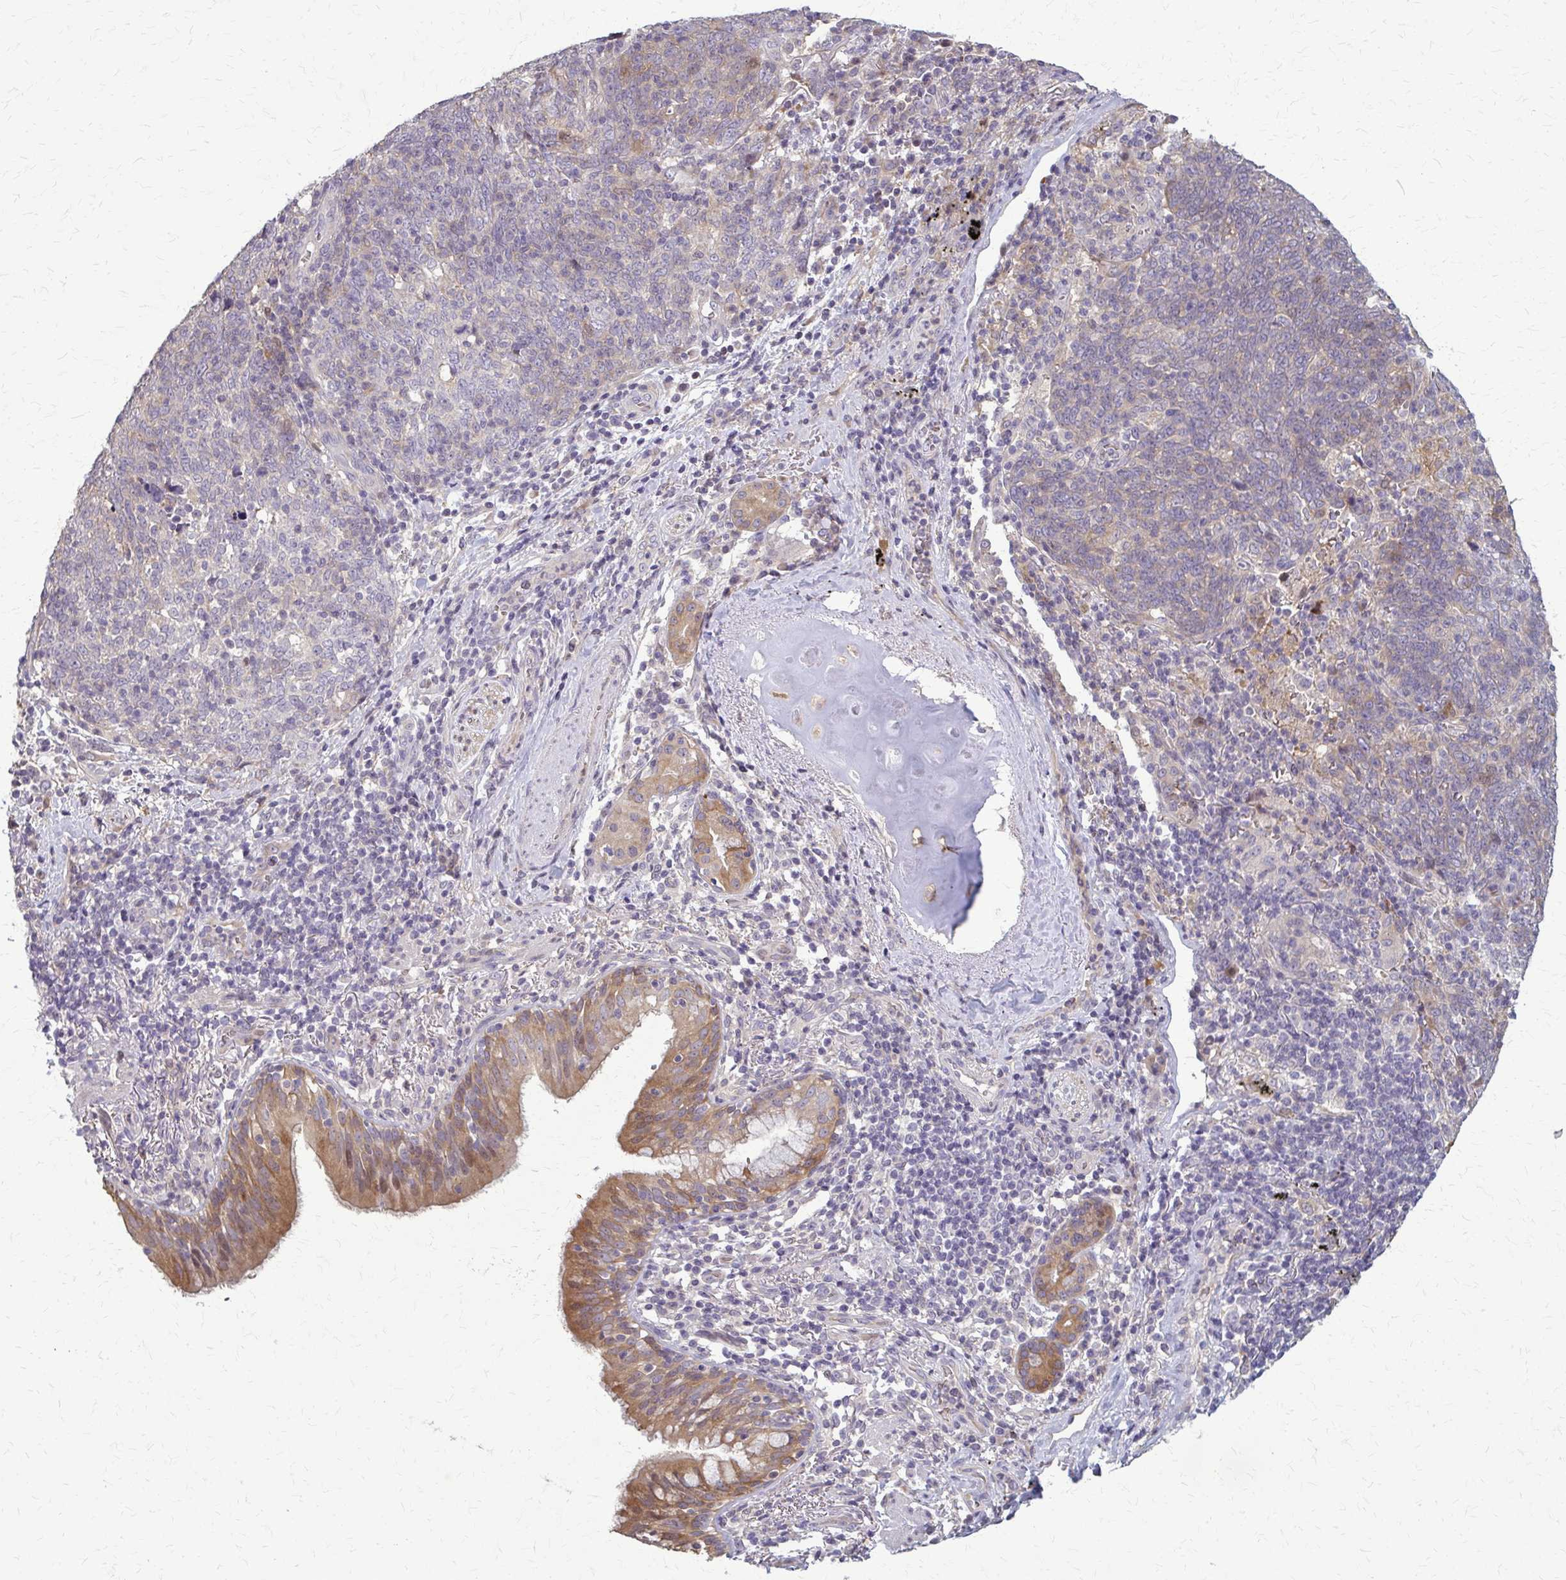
{"staining": {"intensity": "negative", "quantity": "none", "location": "none"}, "tissue": "lung cancer", "cell_type": "Tumor cells", "image_type": "cancer", "snomed": [{"axis": "morphology", "description": "Squamous cell carcinoma, NOS"}, {"axis": "topography", "description": "Lung"}], "caption": "A micrograph of human lung cancer (squamous cell carcinoma) is negative for staining in tumor cells. (Brightfield microscopy of DAB (3,3'-diaminobenzidine) immunohistochemistry at high magnification).", "gene": "ZNF34", "patient": {"sex": "female", "age": 72}}